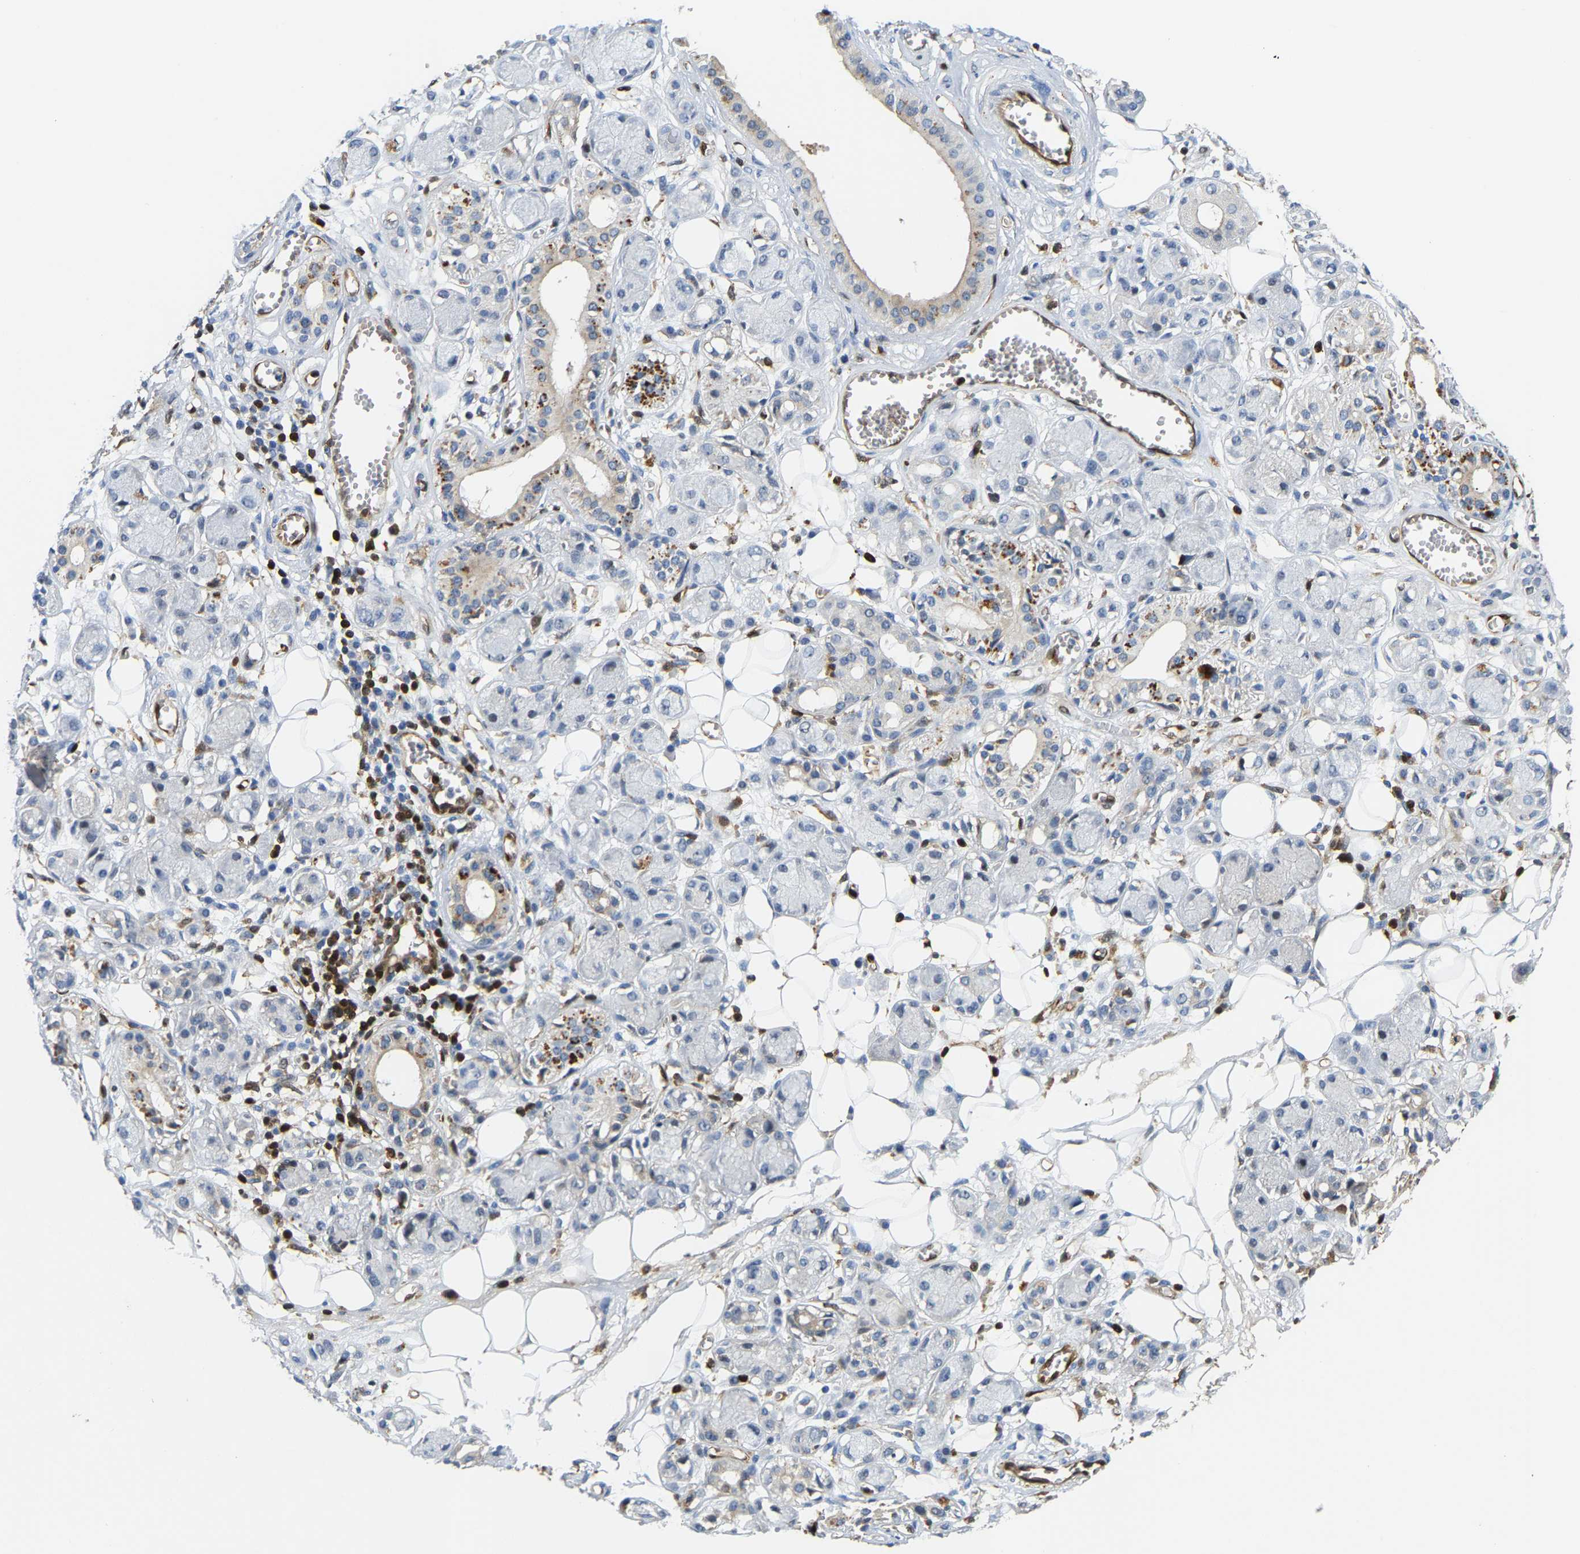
{"staining": {"intensity": "weak", "quantity": ">75%", "location": "cytoplasmic/membranous"}, "tissue": "adipose tissue", "cell_type": "Adipocytes", "image_type": "normal", "snomed": [{"axis": "morphology", "description": "Normal tissue, NOS"}, {"axis": "morphology", "description": "Inflammation, NOS"}, {"axis": "topography", "description": "Salivary gland"}, {"axis": "topography", "description": "Peripheral nerve tissue"}], "caption": "DAB immunohistochemical staining of benign adipose tissue displays weak cytoplasmic/membranous protein positivity in approximately >75% of adipocytes. The protein of interest is stained brown, and the nuclei are stained in blue (DAB (3,3'-diaminobenzidine) IHC with brightfield microscopy, high magnification).", "gene": "GIMAP7", "patient": {"sex": "female", "age": 75}}